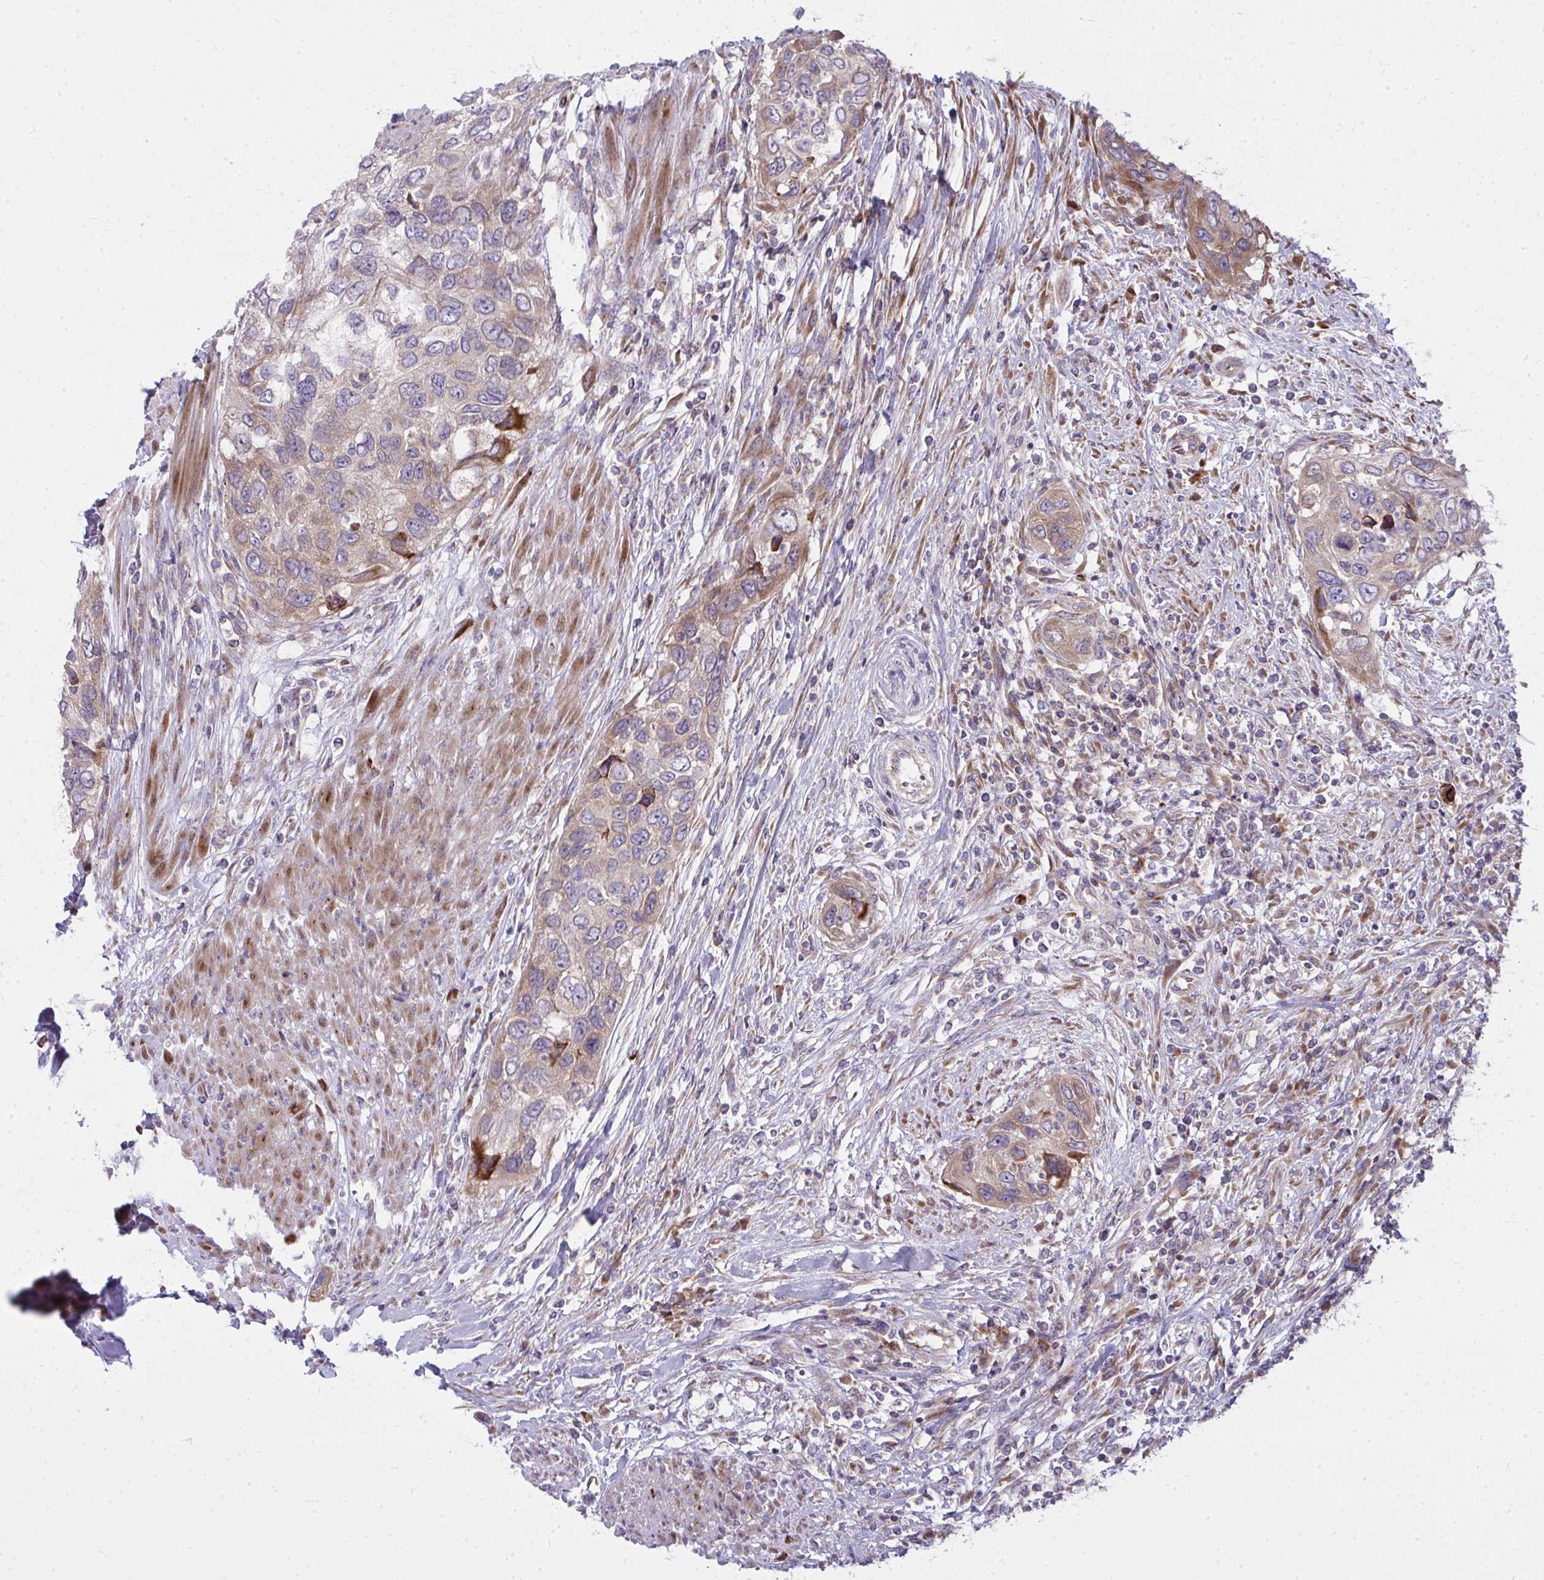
{"staining": {"intensity": "weak", "quantity": ">75%", "location": "cytoplasmic/membranous"}, "tissue": "urothelial cancer", "cell_type": "Tumor cells", "image_type": "cancer", "snomed": [{"axis": "morphology", "description": "Urothelial carcinoma, High grade"}, {"axis": "topography", "description": "Urinary bladder"}], "caption": "Brown immunohistochemical staining in urothelial cancer exhibits weak cytoplasmic/membranous positivity in approximately >75% of tumor cells.", "gene": "GFPT2", "patient": {"sex": "female", "age": 60}}